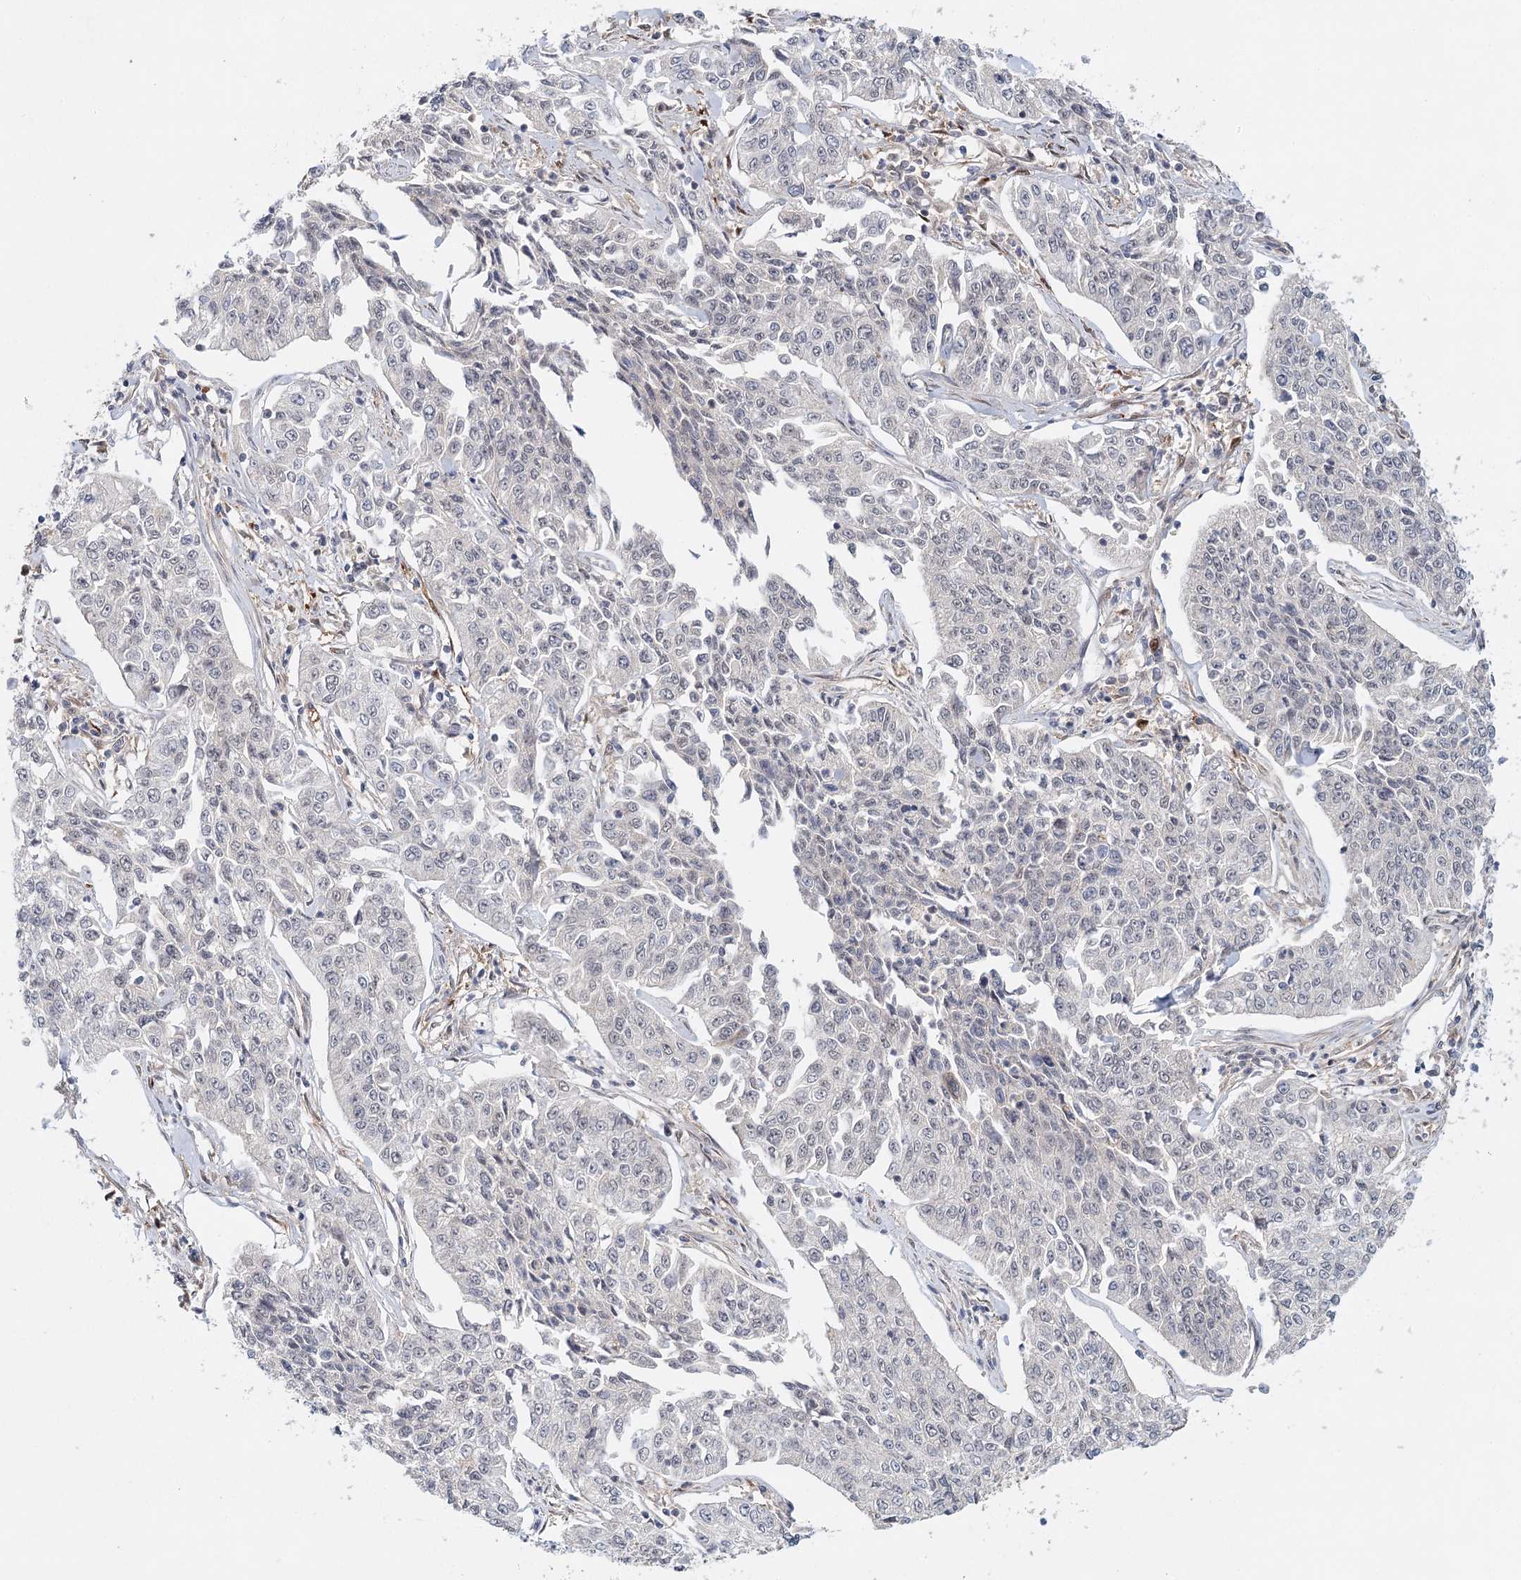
{"staining": {"intensity": "negative", "quantity": "none", "location": "none"}, "tissue": "cervical cancer", "cell_type": "Tumor cells", "image_type": "cancer", "snomed": [{"axis": "morphology", "description": "Squamous cell carcinoma, NOS"}, {"axis": "topography", "description": "Cervix"}], "caption": "An immunohistochemistry (IHC) image of squamous cell carcinoma (cervical) is shown. There is no staining in tumor cells of squamous cell carcinoma (cervical). The staining is performed using DAB brown chromogen with nuclei counter-stained in using hematoxylin.", "gene": "AP3B1", "patient": {"sex": "female", "age": 35}}